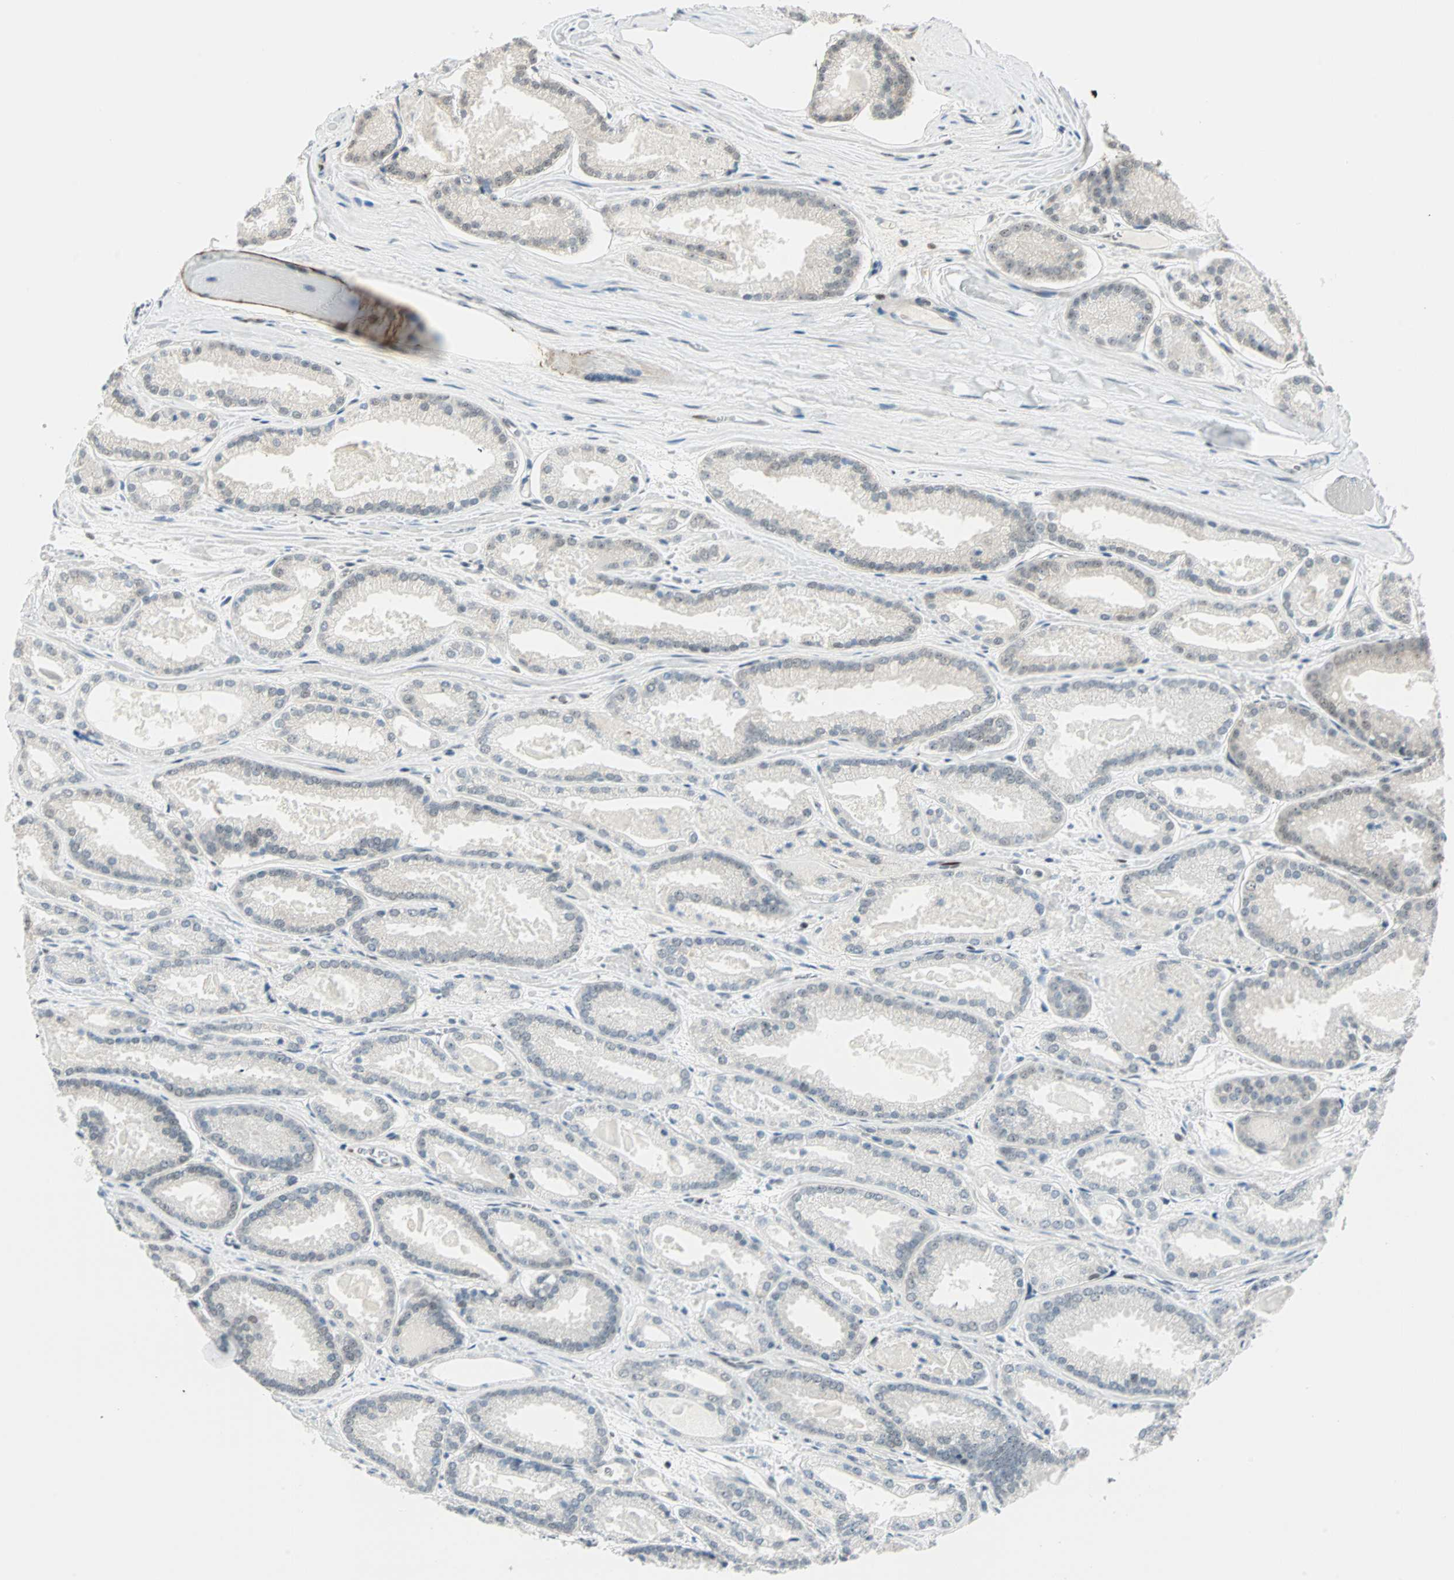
{"staining": {"intensity": "negative", "quantity": "none", "location": "none"}, "tissue": "prostate cancer", "cell_type": "Tumor cells", "image_type": "cancer", "snomed": [{"axis": "morphology", "description": "Adenocarcinoma, Low grade"}, {"axis": "topography", "description": "Prostate"}], "caption": "This is an immunohistochemistry histopathology image of human low-grade adenocarcinoma (prostate). There is no staining in tumor cells.", "gene": "MSX2", "patient": {"sex": "male", "age": 59}}